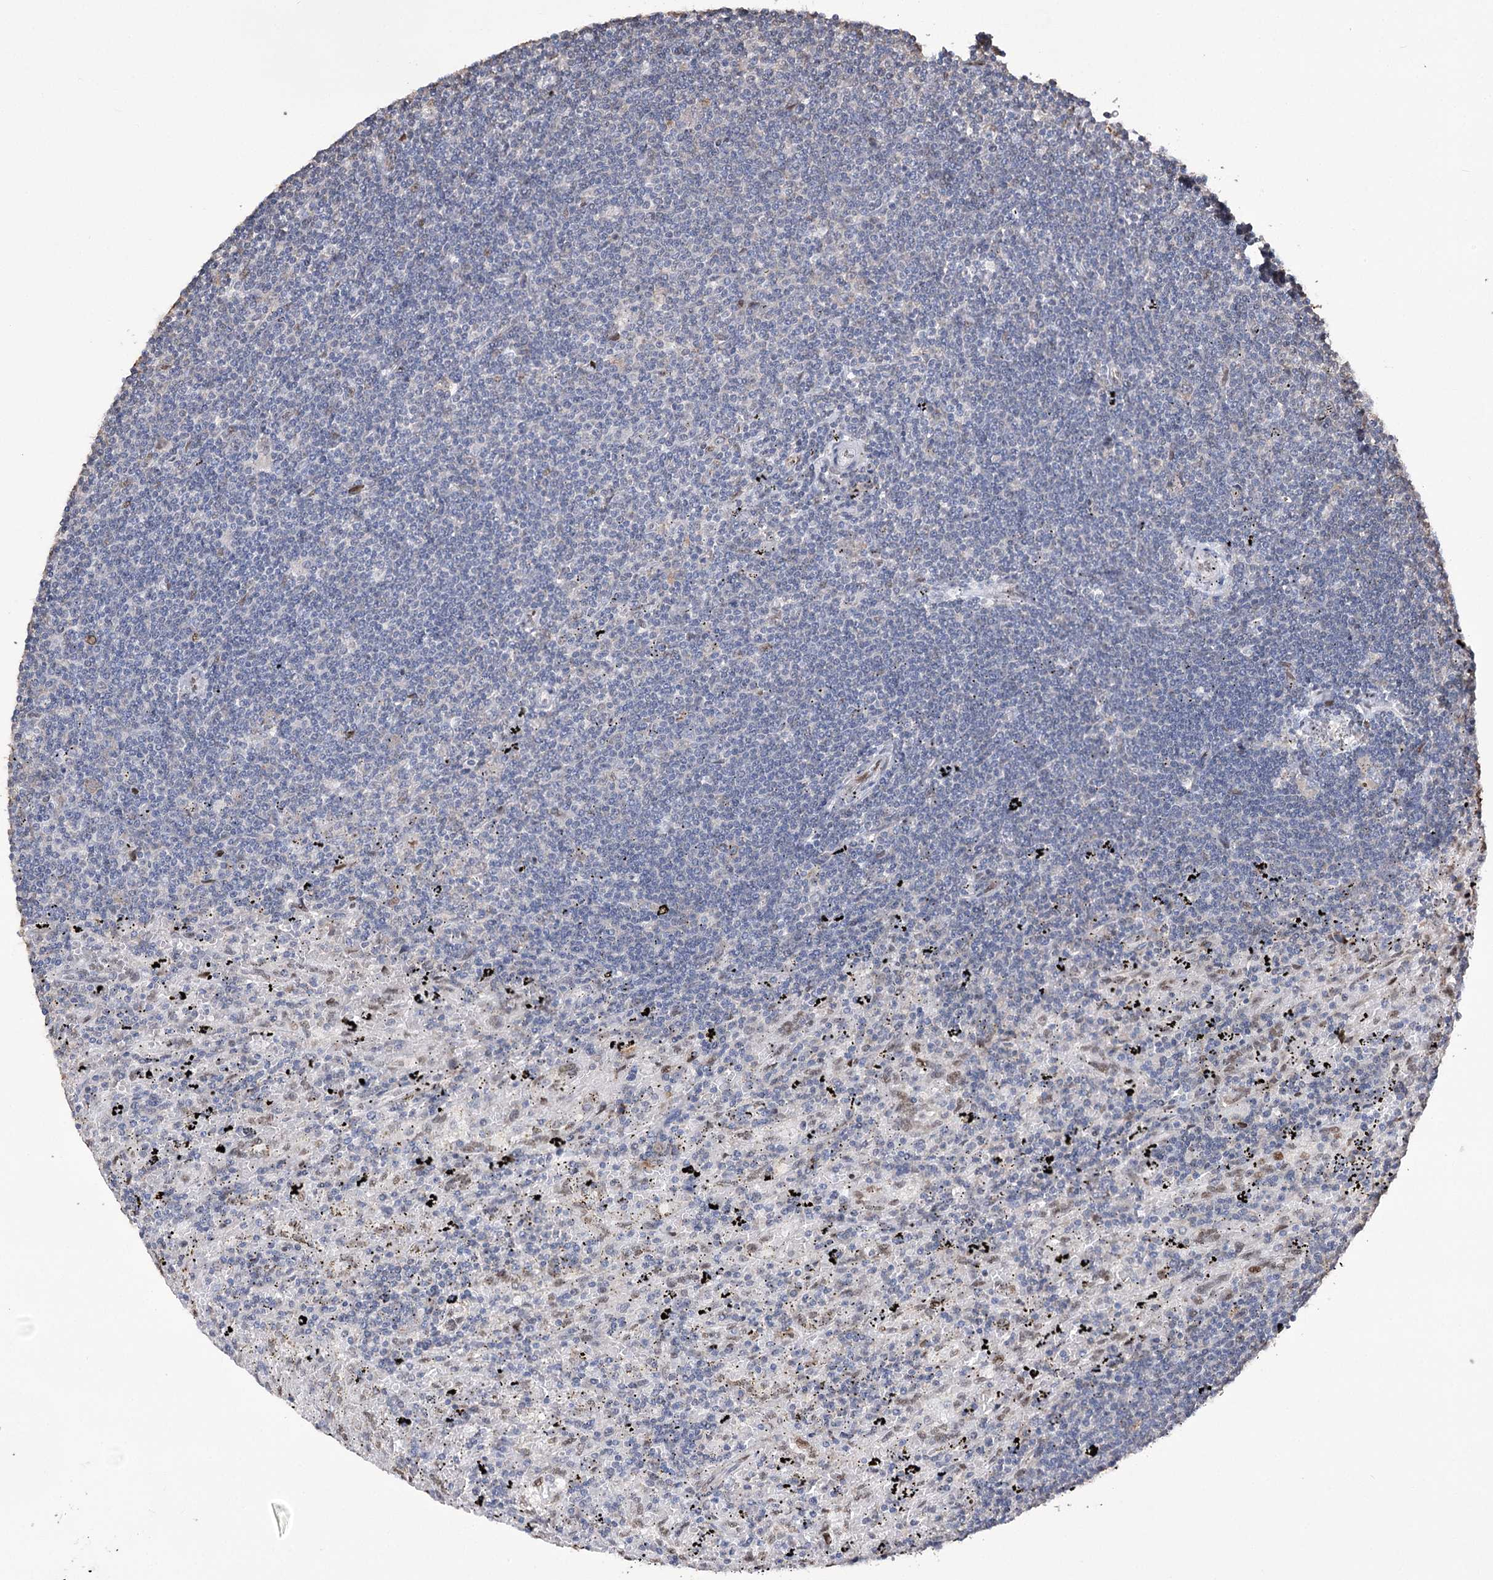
{"staining": {"intensity": "negative", "quantity": "none", "location": "none"}, "tissue": "lymphoma", "cell_type": "Tumor cells", "image_type": "cancer", "snomed": [{"axis": "morphology", "description": "Malignant lymphoma, non-Hodgkin's type, Low grade"}, {"axis": "topography", "description": "Spleen"}], "caption": "The immunohistochemistry (IHC) image has no significant staining in tumor cells of low-grade malignant lymphoma, non-Hodgkin's type tissue.", "gene": "NFU1", "patient": {"sex": "male", "age": 76}}